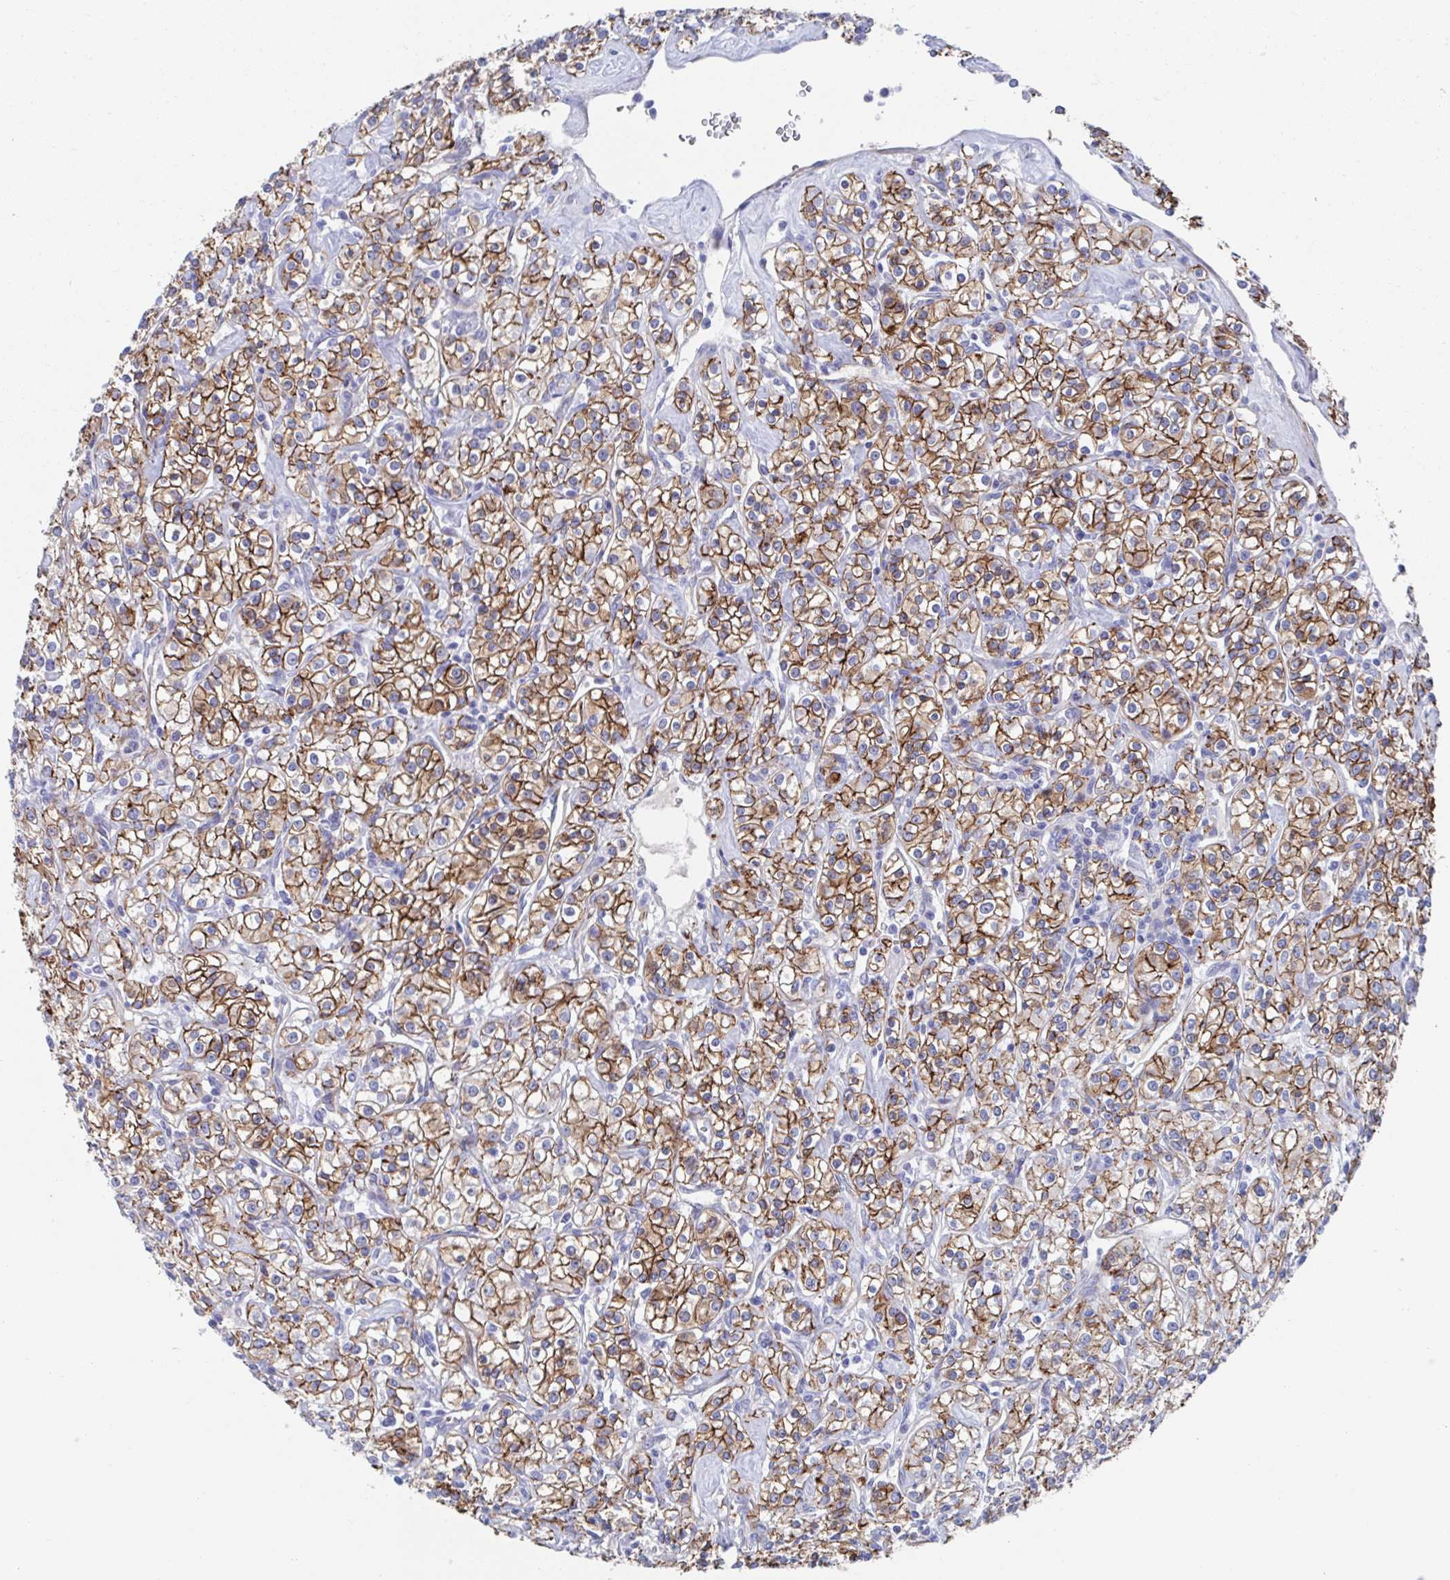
{"staining": {"intensity": "moderate", "quantity": ">75%", "location": "cytoplasmic/membranous"}, "tissue": "renal cancer", "cell_type": "Tumor cells", "image_type": "cancer", "snomed": [{"axis": "morphology", "description": "Adenocarcinoma, NOS"}, {"axis": "topography", "description": "Kidney"}], "caption": "The histopathology image demonstrates a brown stain indicating the presence of a protein in the cytoplasmic/membranous of tumor cells in renal cancer. (DAB IHC, brown staining for protein, blue staining for nuclei).", "gene": "CDH2", "patient": {"sex": "male", "age": 77}}